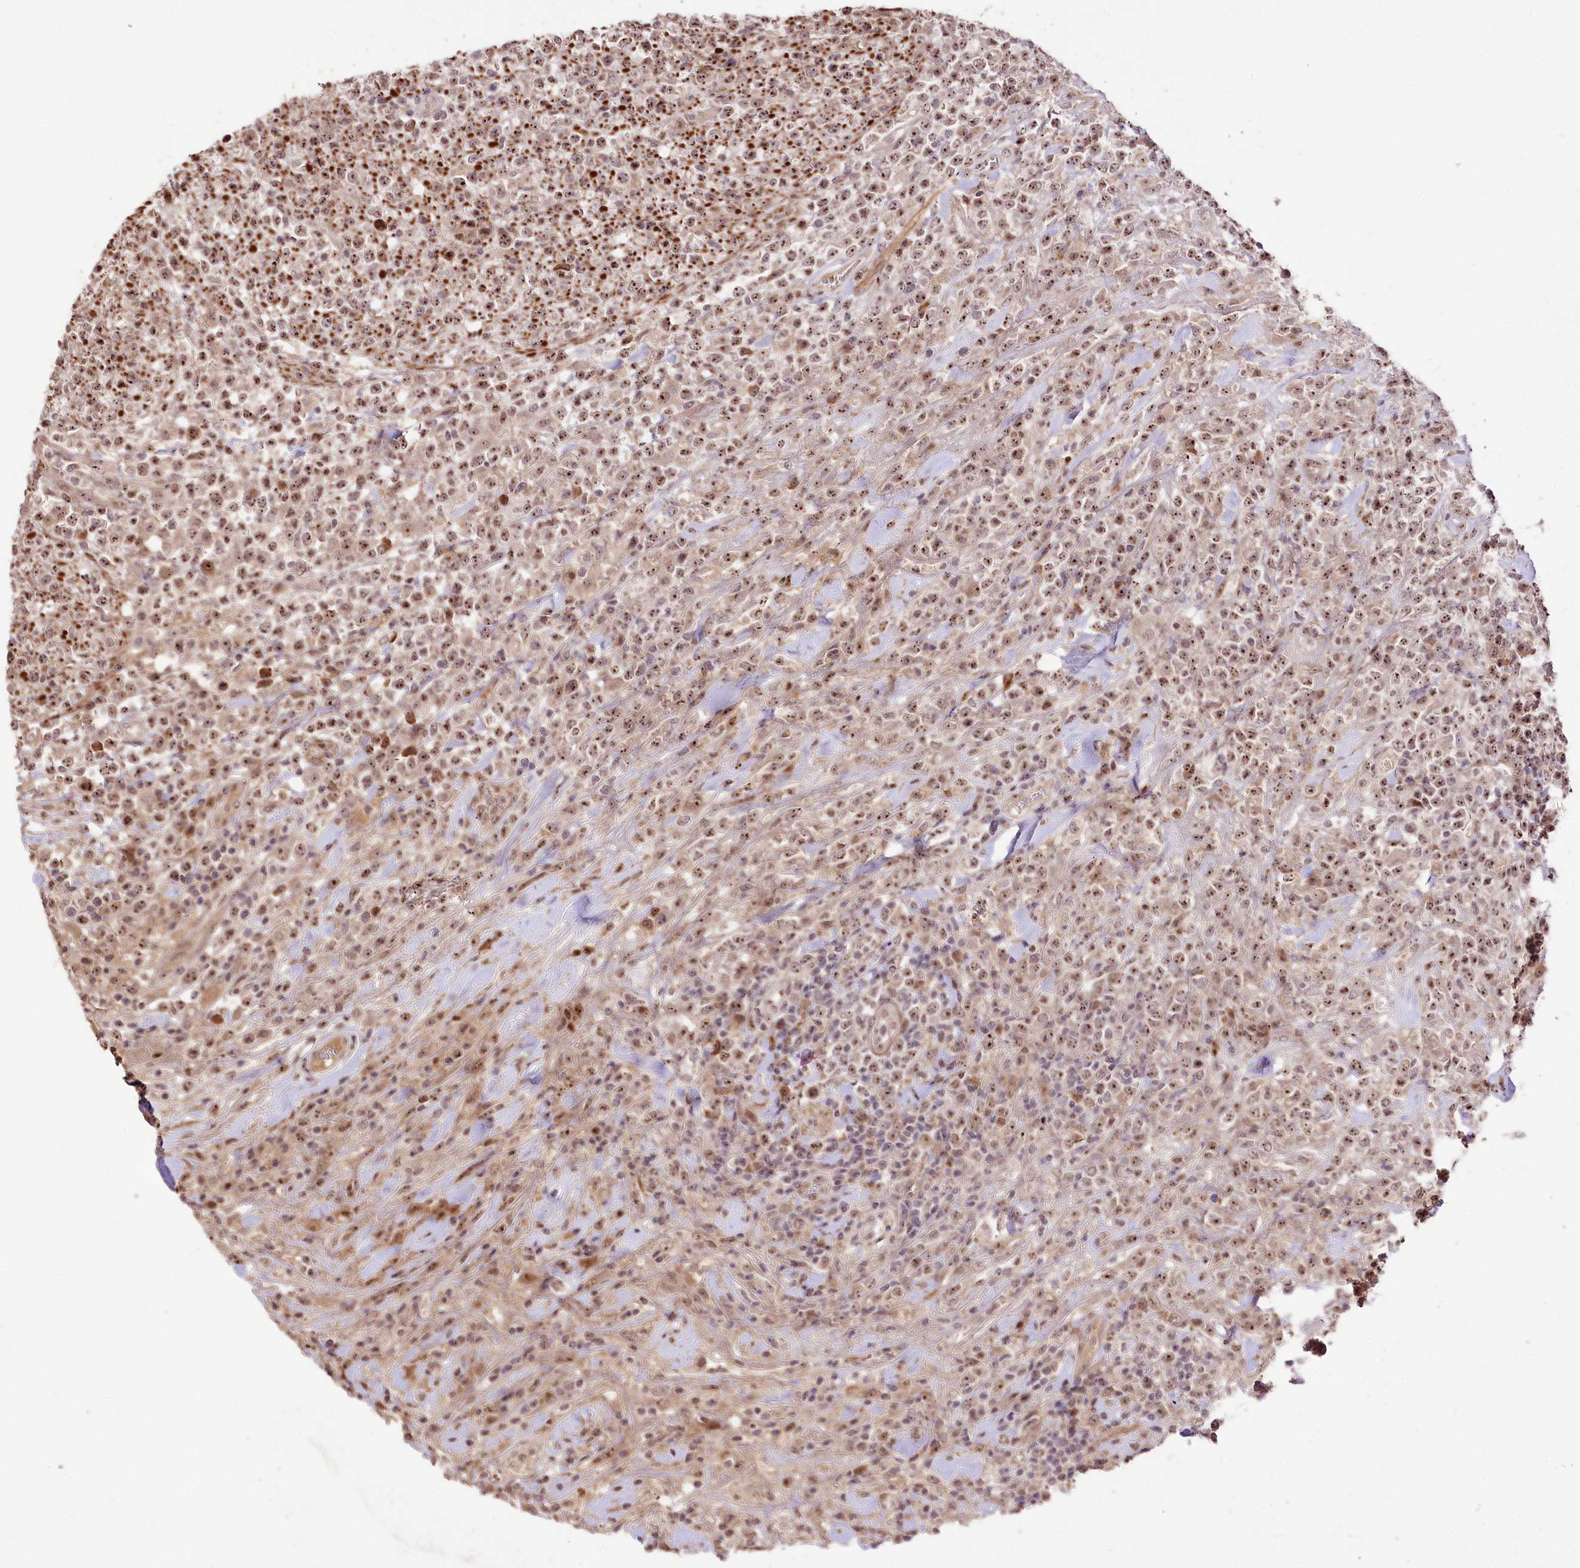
{"staining": {"intensity": "moderate", "quantity": ">75%", "location": "nuclear"}, "tissue": "lymphoma", "cell_type": "Tumor cells", "image_type": "cancer", "snomed": [{"axis": "morphology", "description": "Malignant lymphoma, non-Hodgkin's type, High grade"}, {"axis": "topography", "description": "Colon"}], "caption": "Malignant lymphoma, non-Hodgkin's type (high-grade) stained with immunohistochemistry (IHC) demonstrates moderate nuclear staining in approximately >75% of tumor cells. (Brightfield microscopy of DAB IHC at high magnification).", "gene": "DMP1", "patient": {"sex": "female", "age": 53}}